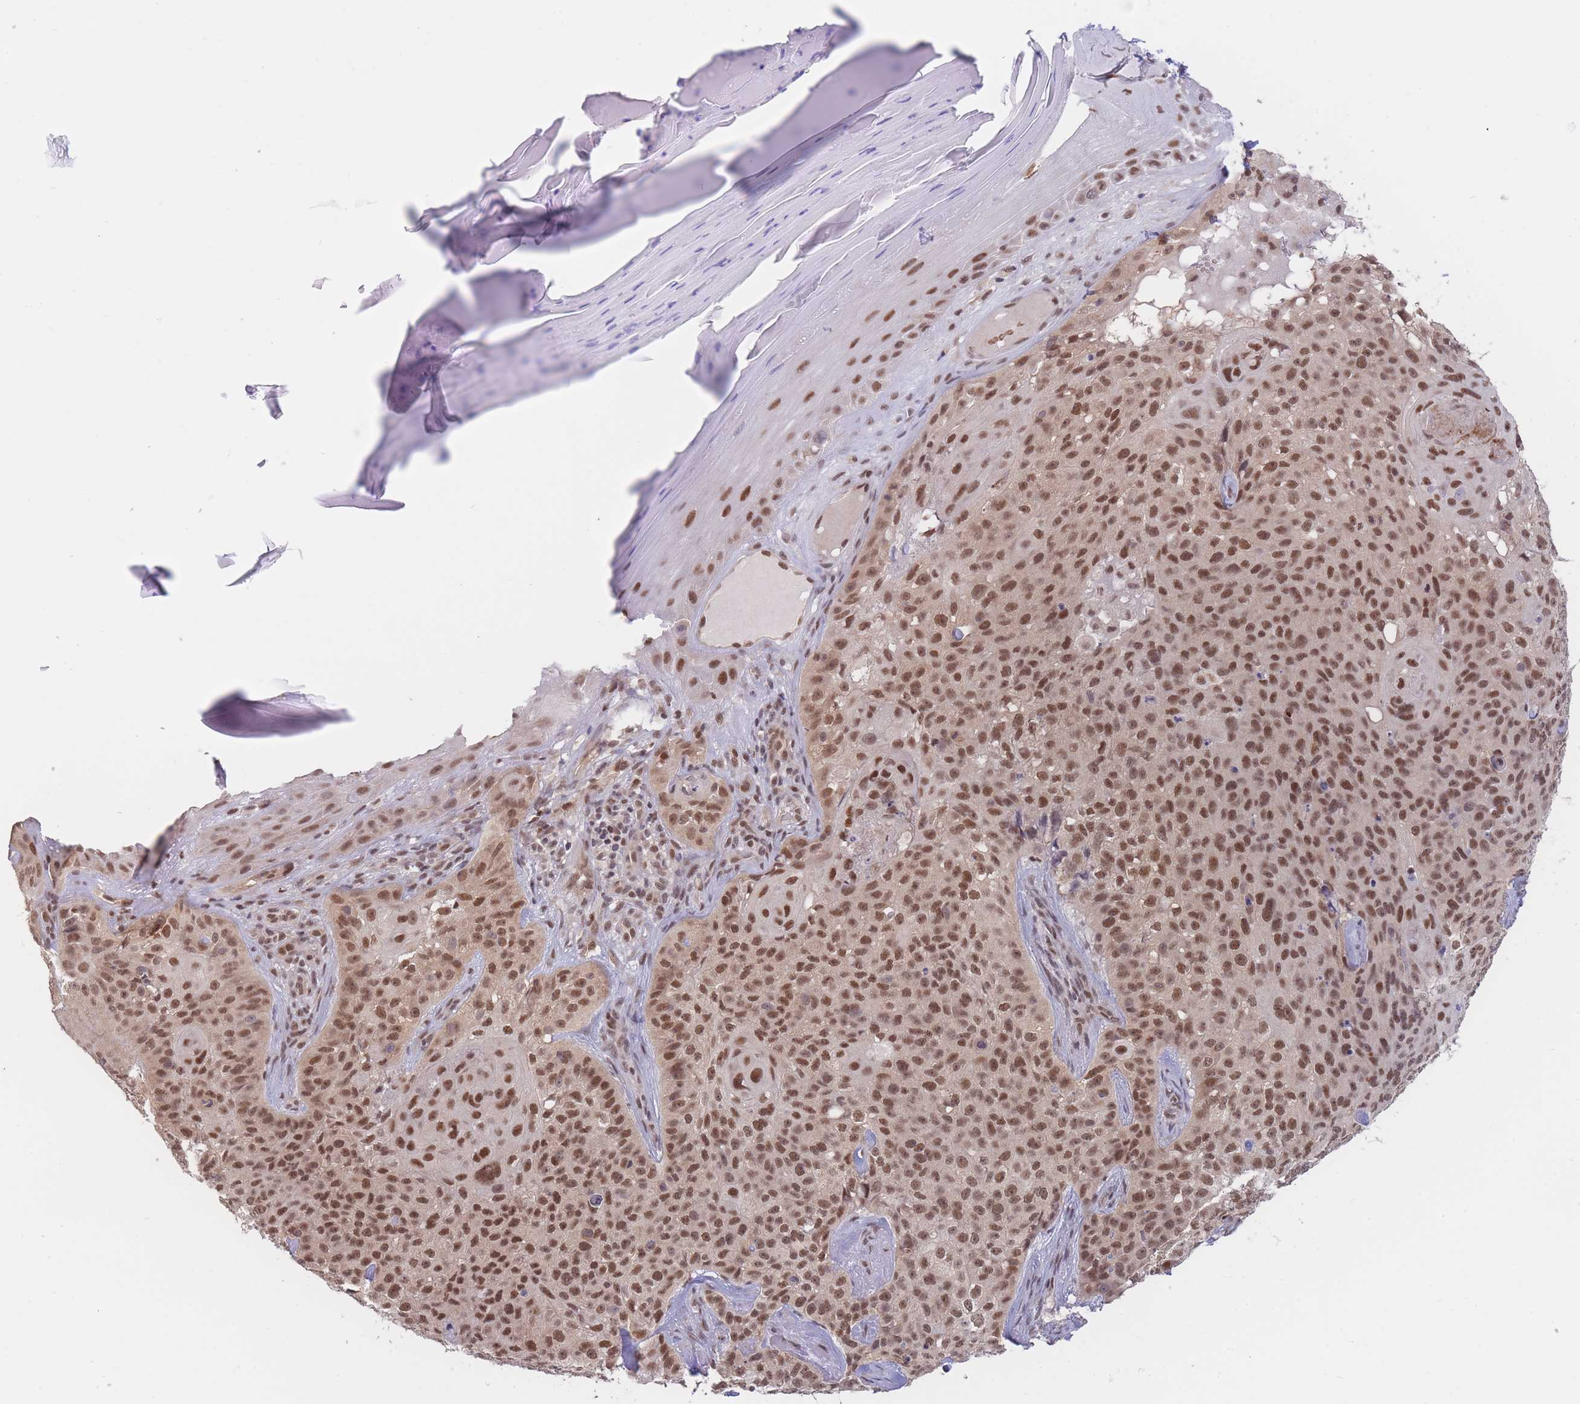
{"staining": {"intensity": "moderate", "quantity": ">75%", "location": "nuclear"}, "tissue": "skin cancer", "cell_type": "Tumor cells", "image_type": "cancer", "snomed": [{"axis": "morphology", "description": "Basal cell carcinoma"}, {"axis": "topography", "description": "Skin"}], "caption": "A medium amount of moderate nuclear expression is appreciated in about >75% of tumor cells in skin cancer tissue.", "gene": "SMAD9", "patient": {"sex": "female", "age": 92}}